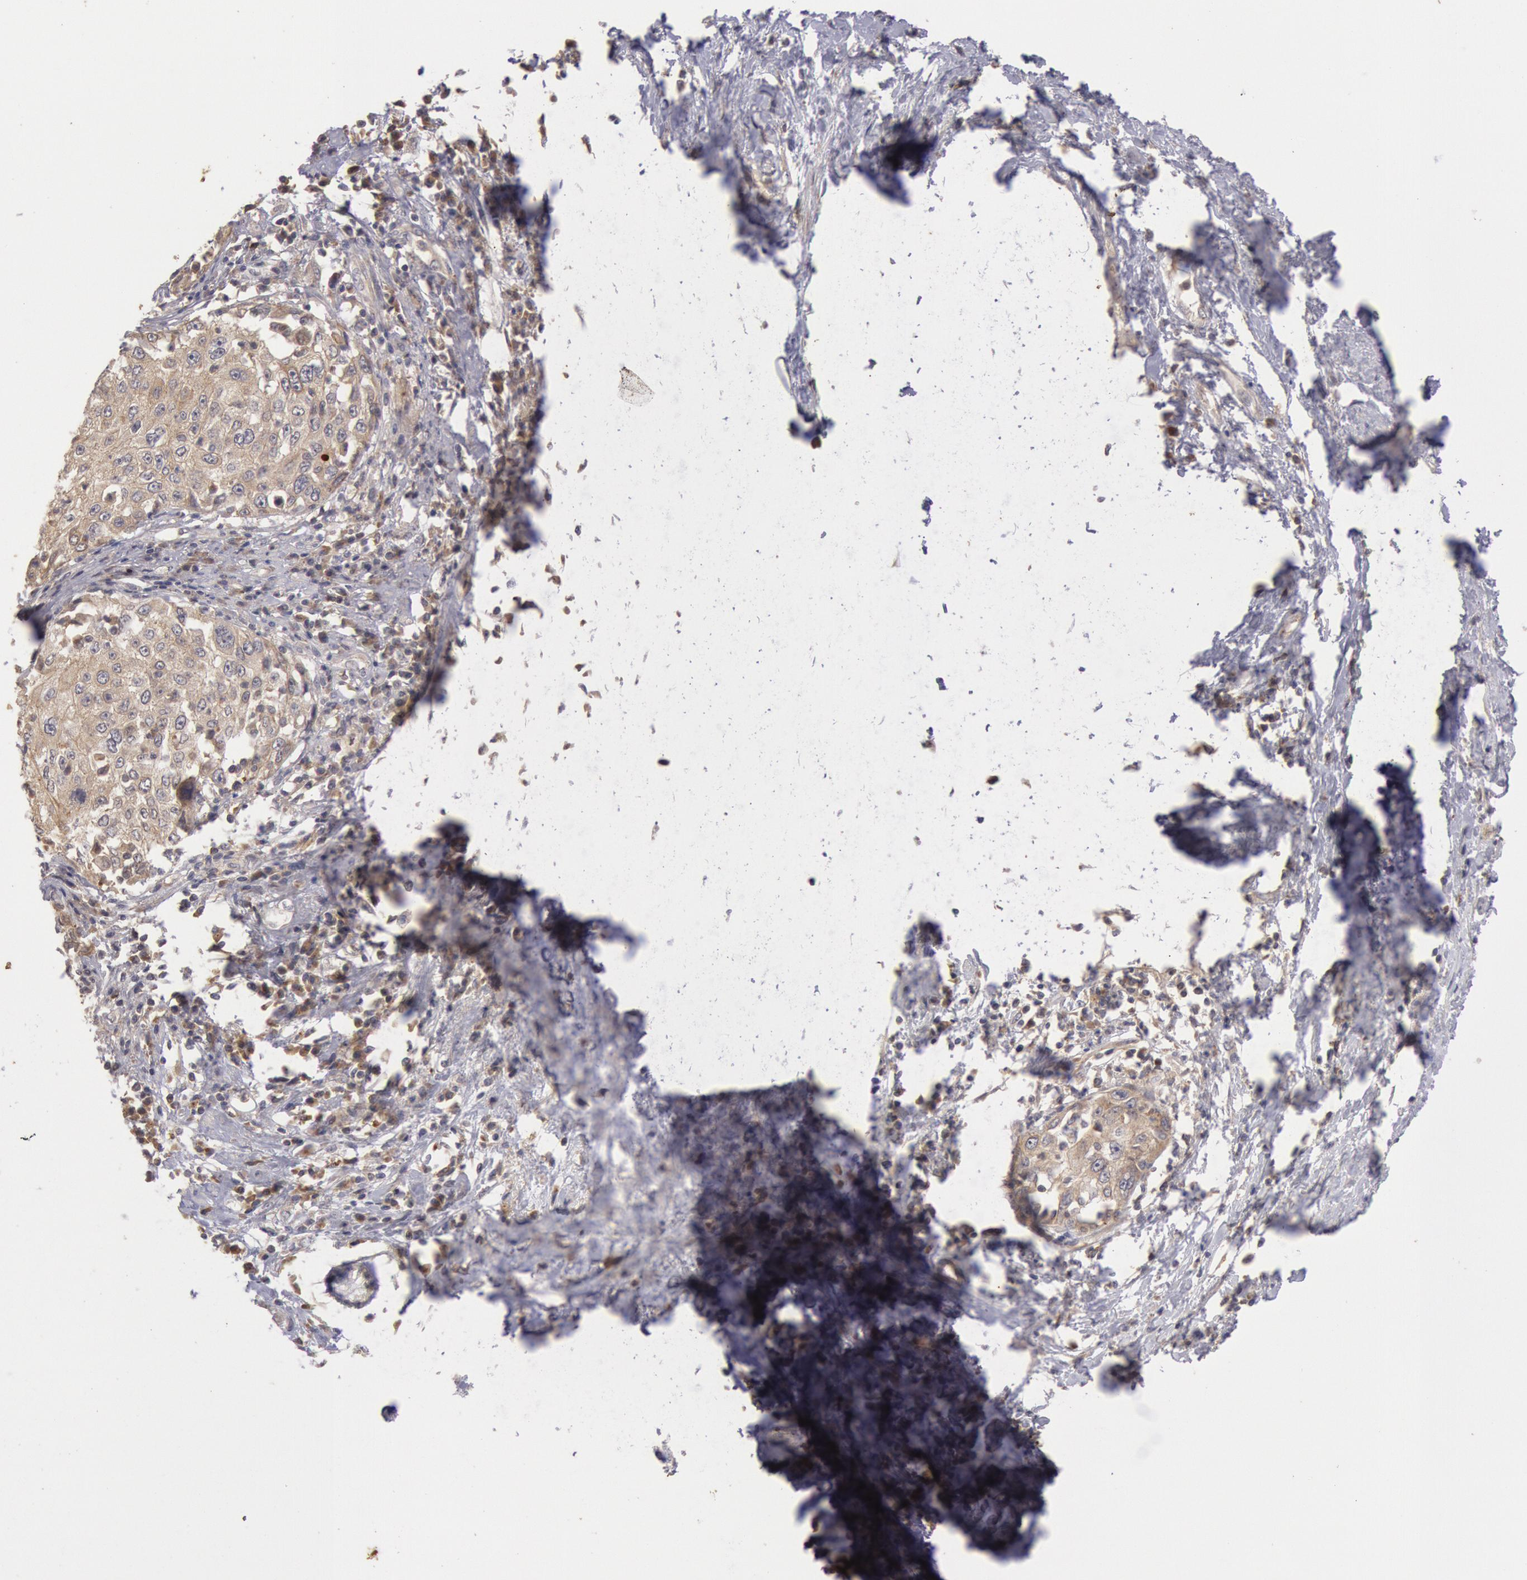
{"staining": {"intensity": "weak", "quantity": "25%-75%", "location": "cytoplasmic/membranous"}, "tissue": "cervical cancer", "cell_type": "Tumor cells", "image_type": "cancer", "snomed": [{"axis": "morphology", "description": "Squamous cell carcinoma, NOS"}, {"axis": "topography", "description": "Cervix"}], "caption": "Immunohistochemical staining of cervical cancer (squamous cell carcinoma) displays low levels of weak cytoplasmic/membranous protein positivity in approximately 25%-75% of tumor cells.", "gene": "PLA2G6", "patient": {"sex": "female", "age": 57}}